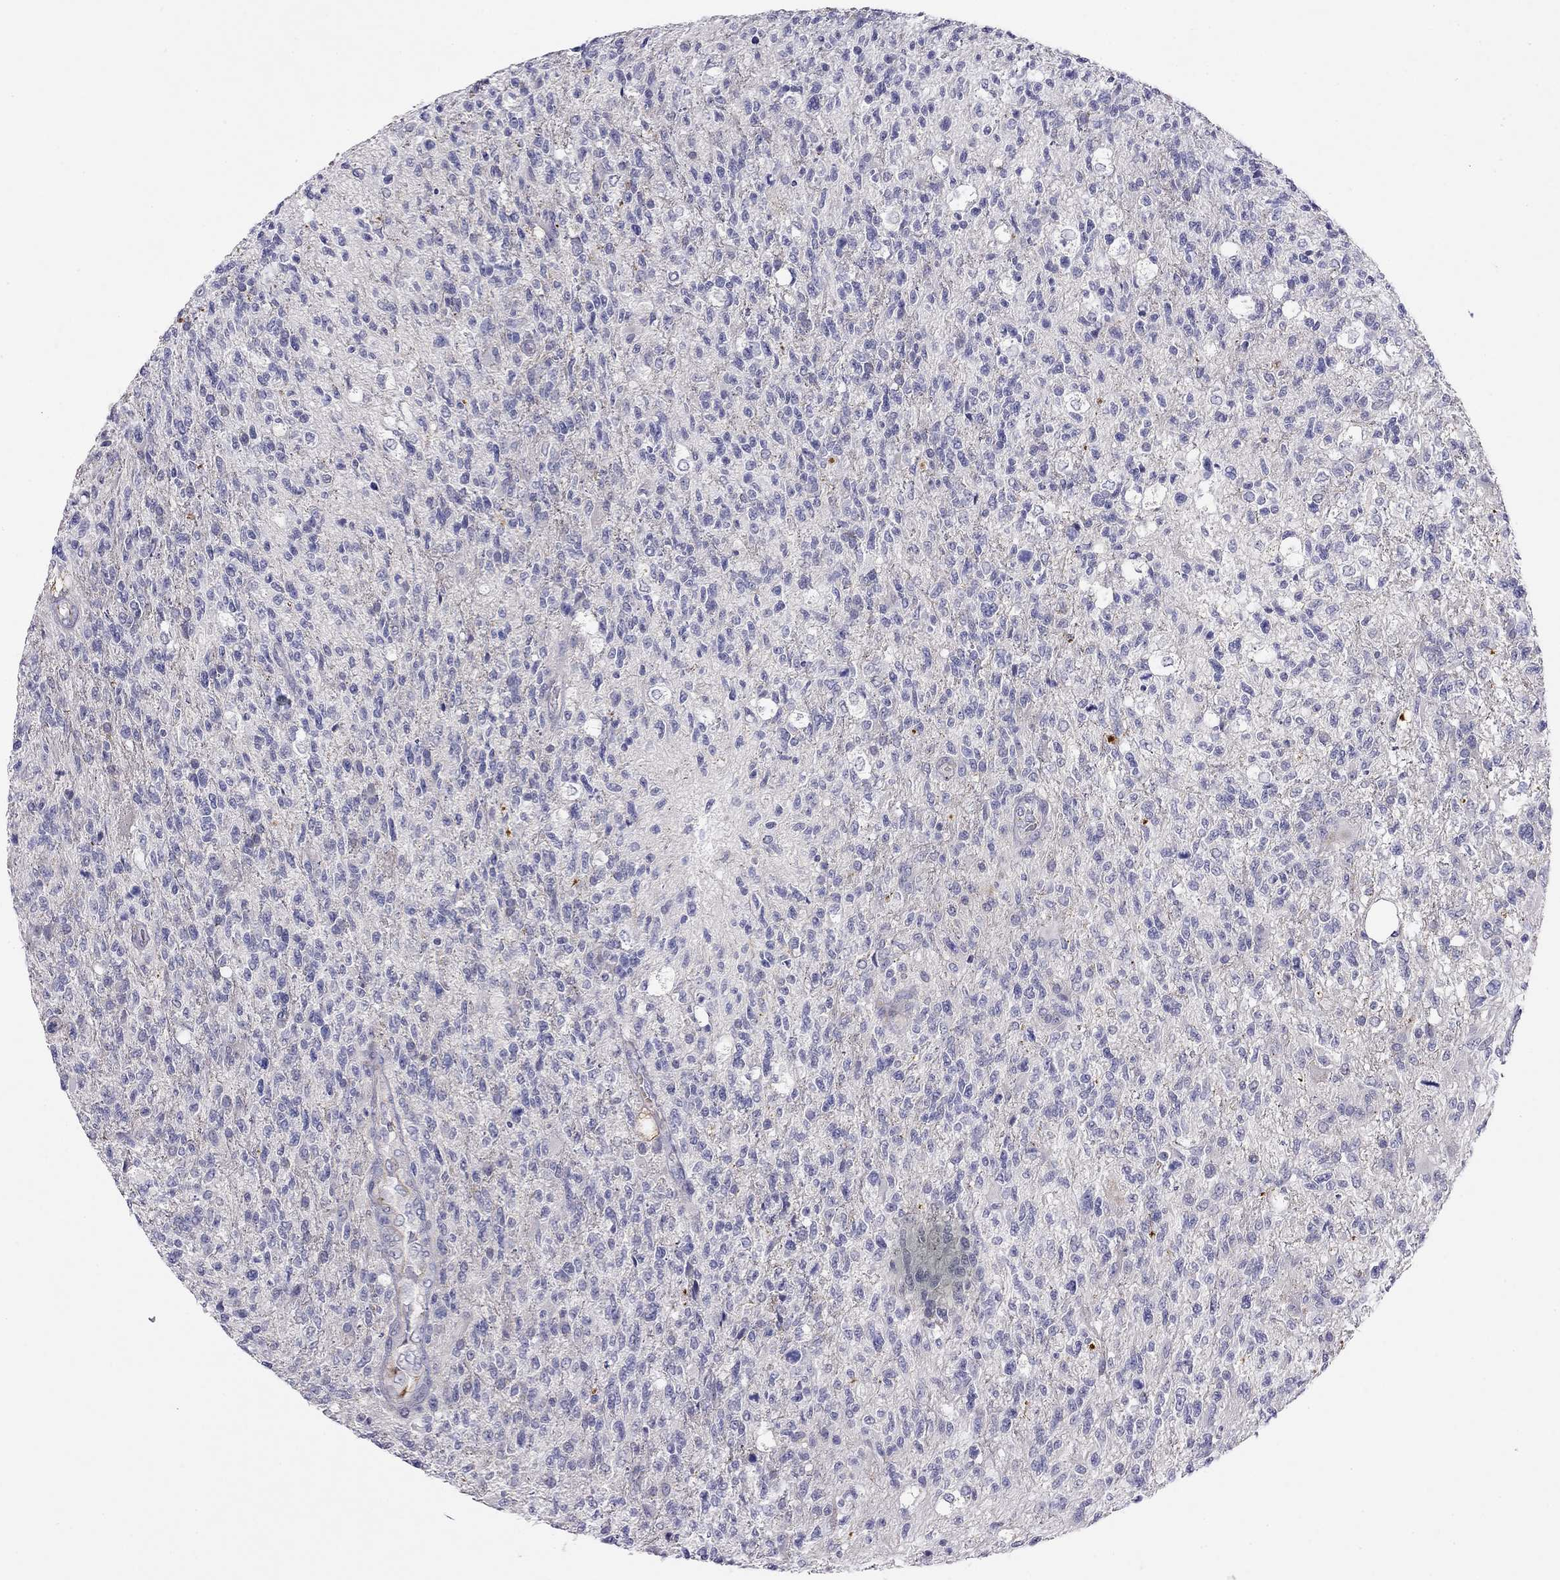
{"staining": {"intensity": "negative", "quantity": "none", "location": "none"}, "tissue": "glioma", "cell_type": "Tumor cells", "image_type": "cancer", "snomed": [{"axis": "morphology", "description": "Glioma, malignant, High grade"}, {"axis": "topography", "description": "Brain"}], "caption": "An immunohistochemistry (IHC) histopathology image of malignant glioma (high-grade) is shown. There is no staining in tumor cells of malignant glioma (high-grade).", "gene": "RTL1", "patient": {"sex": "male", "age": 56}}